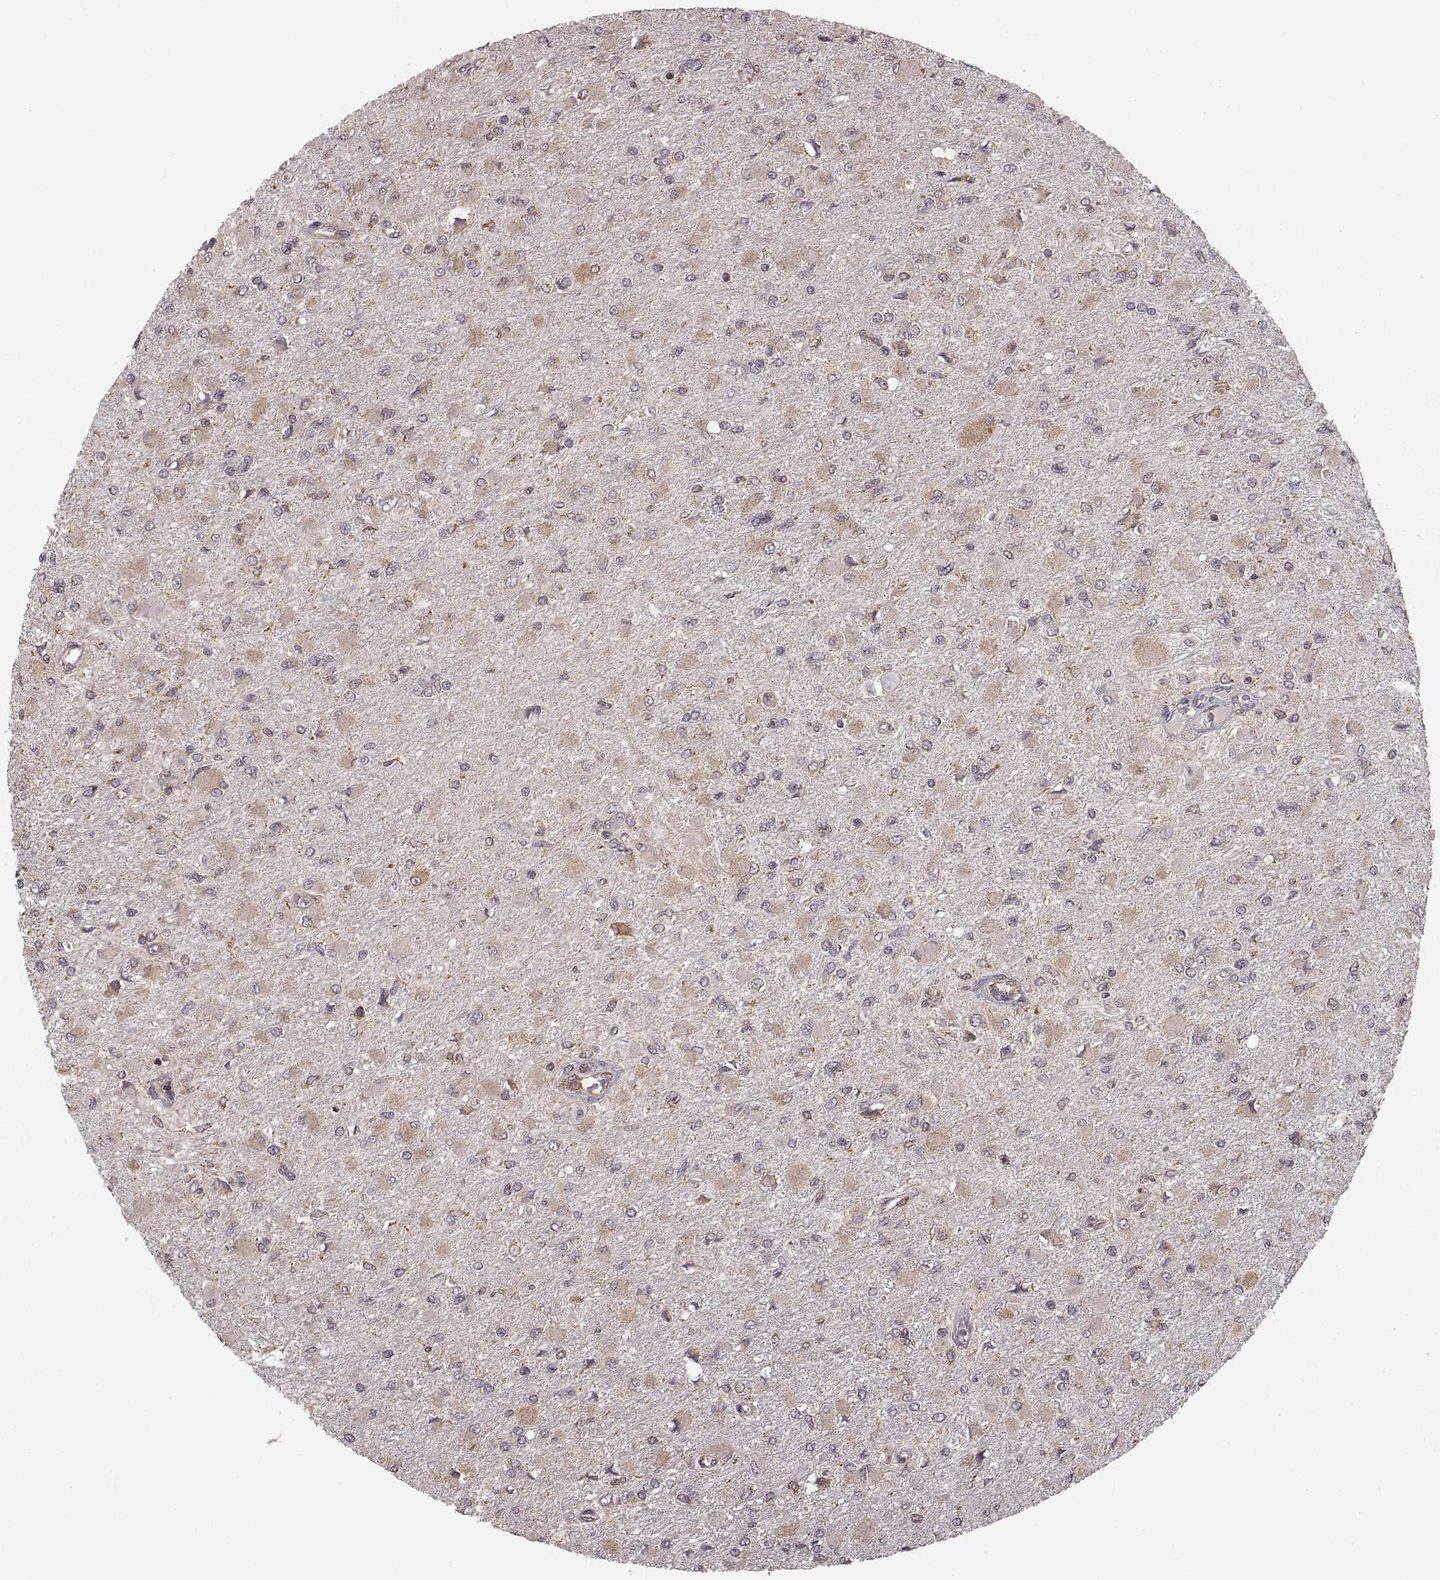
{"staining": {"intensity": "weak", "quantity": ">75%", "location": "cytoplasmic/membranous"}, "tissue": "glioma", "cell_type": "Tumor cells", "image_type": "cancer", "snomed": [{"axis": "morphology", "description": "Glioma, malignant, High grade"}, {"axis": "topography", "description": "Cerebral cortex"}], "caption": "Immunohistochemistry (IHC) (DAB) staining of glioma demonstrates weak cytoplasmic/membranous protein expression in approximately >75% of tumor cells. Using DAB (3,3'-diaminobenzidine) (brown) and hematoxylin (blue) stains, captured at high magnification using brightfield microscopy.", "gene": "PDIA3", "patient": {"sex": "female", "age": 36}}